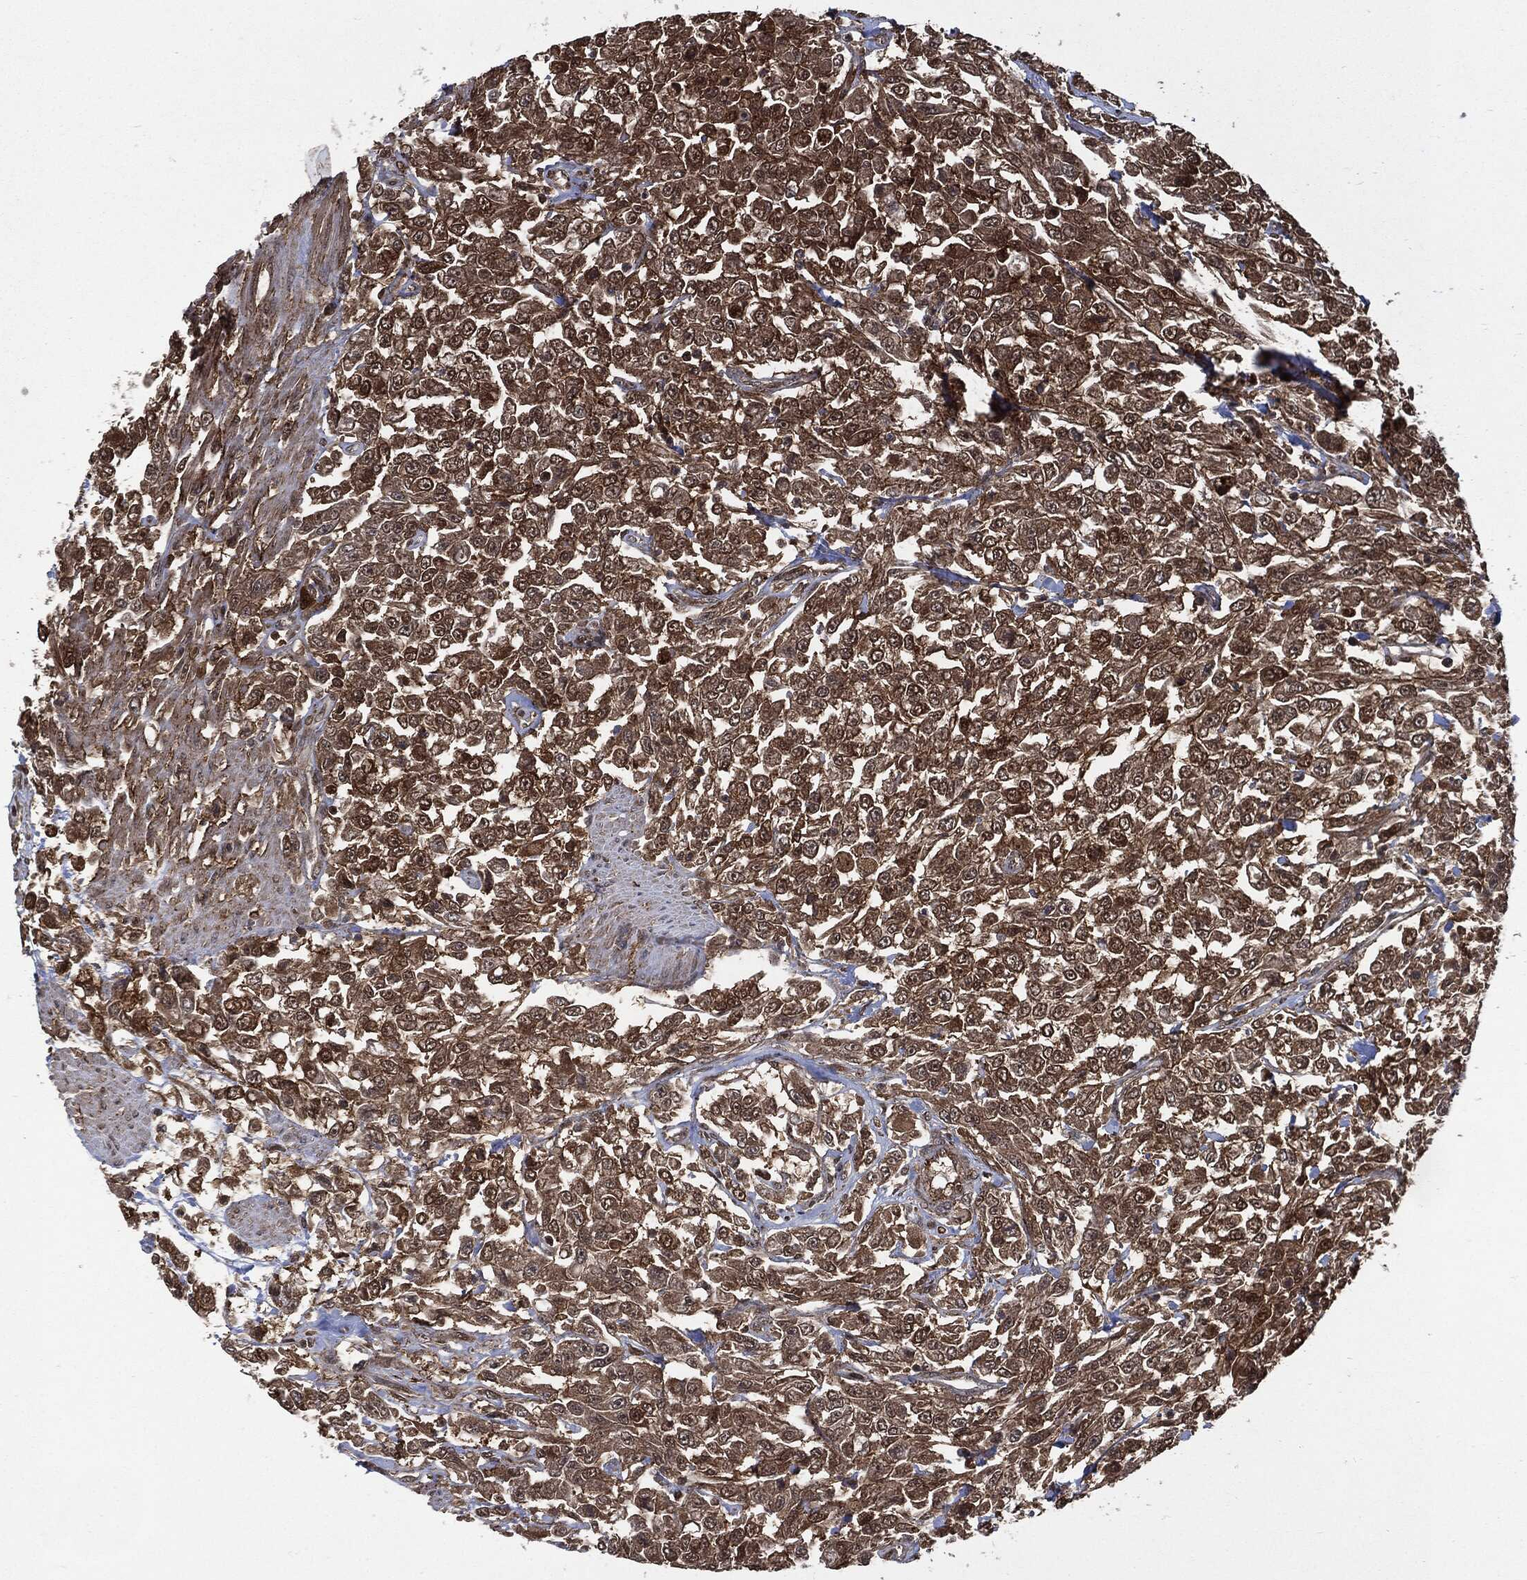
{"staining": {"intensity": "moderate", "quantity": ">75%", "location": "cytoplasmic/membranous,nuclear"}, "tissue": "urothelial cancer", "cell_type": "Tumor cells", "image_type": "cancer", "snomed": [{"axis": "morphology", "description": "Urothelial carcinoma, High grade"}, {"axis": "topography", "description": "Urinary bladder"}], "caption": "Immunohistochemical staining of human urothelial carcinoma (high-grade) reveals medium levels of moderate cytoplasmic/membranous and nuclear protein staining in about >75% of tumor cells.", "gene": "CUTA", "patient": {"sex": "male", "age": 46}}